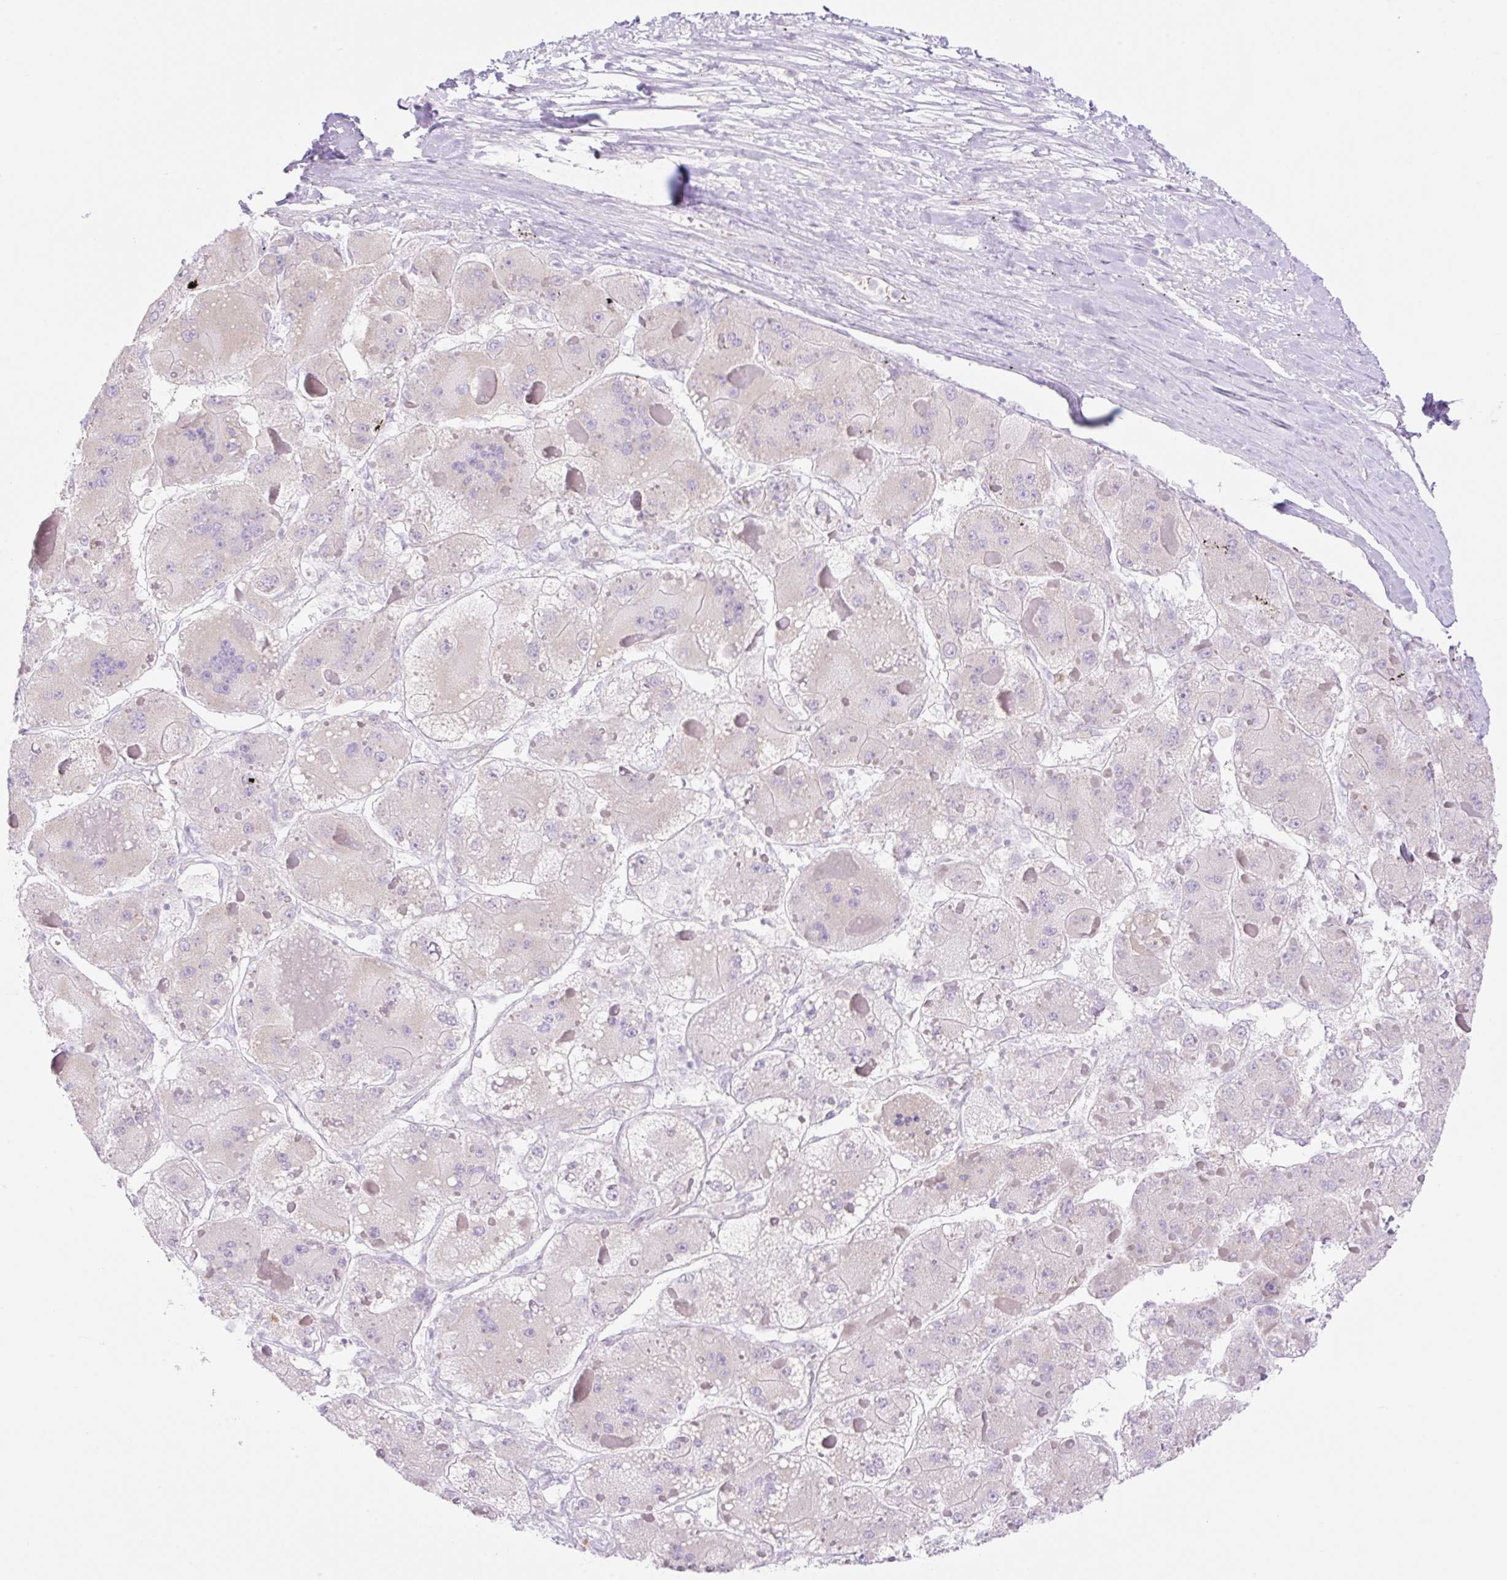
{"staining": {"intensity": "negative", "quantity": "none", "location": "none"}, "tissue": "liver cancer", "cell_type": "Tumor cells", "image_type": "cancer", "snomed": [{"axis": "morphology", "description": "Carcinoma, Hepatocellular, NOS"}, {"axis": "topography", "description": "Liver"}], "caption": "A histopathology image of liver hepatocellular carcinoma stained for a protein displays no brown staining in tumor cells. (Stains: DAB (3,3'-diaminobenzidine) immunohistochemistry (IHC) with hematoxylin counter stain, Microscopy: brightfield microscopy at high magnification).", "gene": "CDX1", "patient": {"sex": "female", "age": 73}}